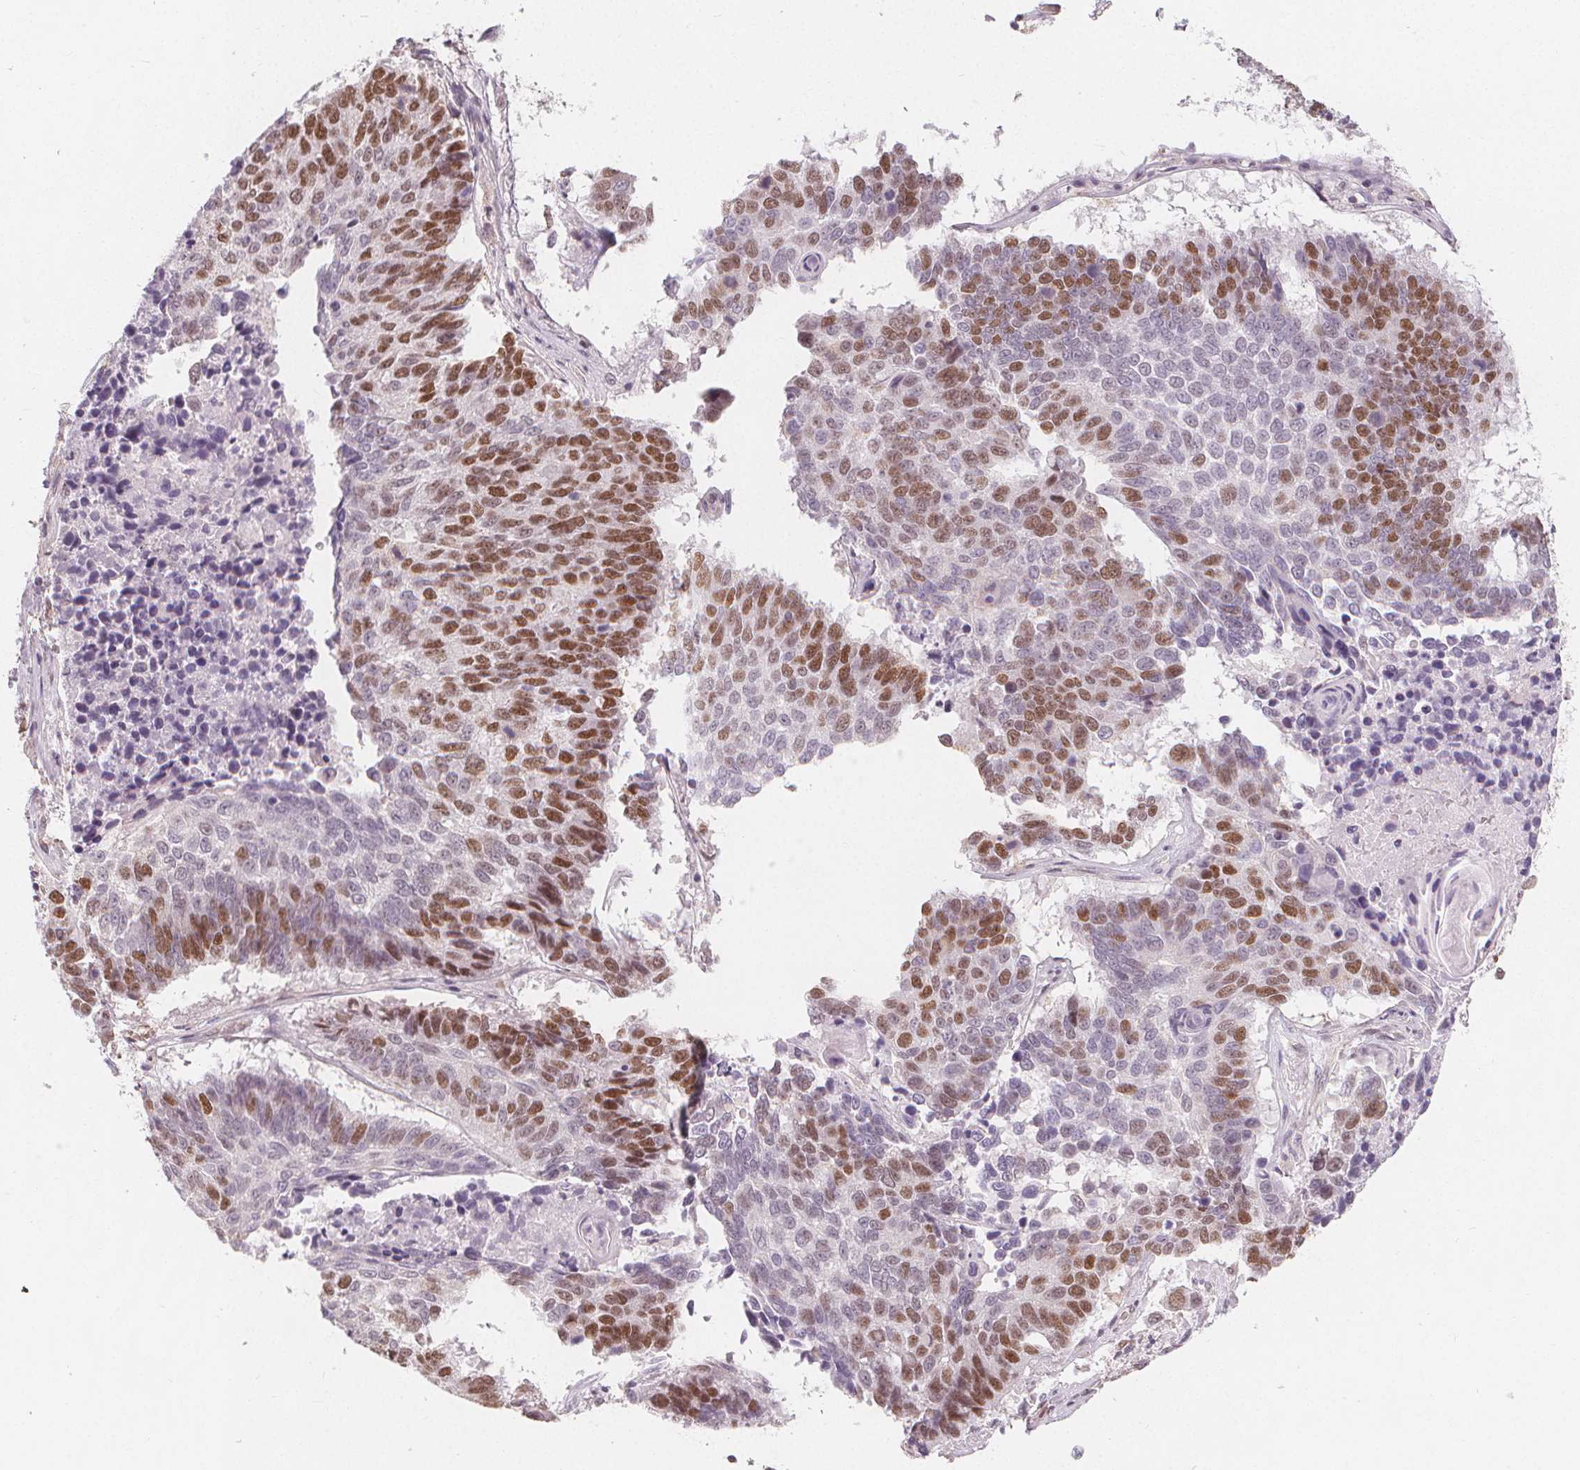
{"staining": {"intensity": "moderate", "quantity": "25%-75%", "location": "nuclear"}, "tissue": "lung cancer", "cell_type": "Tumor cells", "image_type": "cancer", "snomed": [{"axis": "morphology", "description": "Squamous cell carcinoma, NOS"}, {"axis": "topography", "description": "Lung"}], "caption": "Immunohistochemical staining of lung cancer shows medium levels of moderate nuclear positivity in approximately 25%-75% of tumor cells. The protein of interest is shown in brown color, while the nuclei are stained blue.", "gene": "TIPIN", "patient": {"sex": "male", "age": 73}}